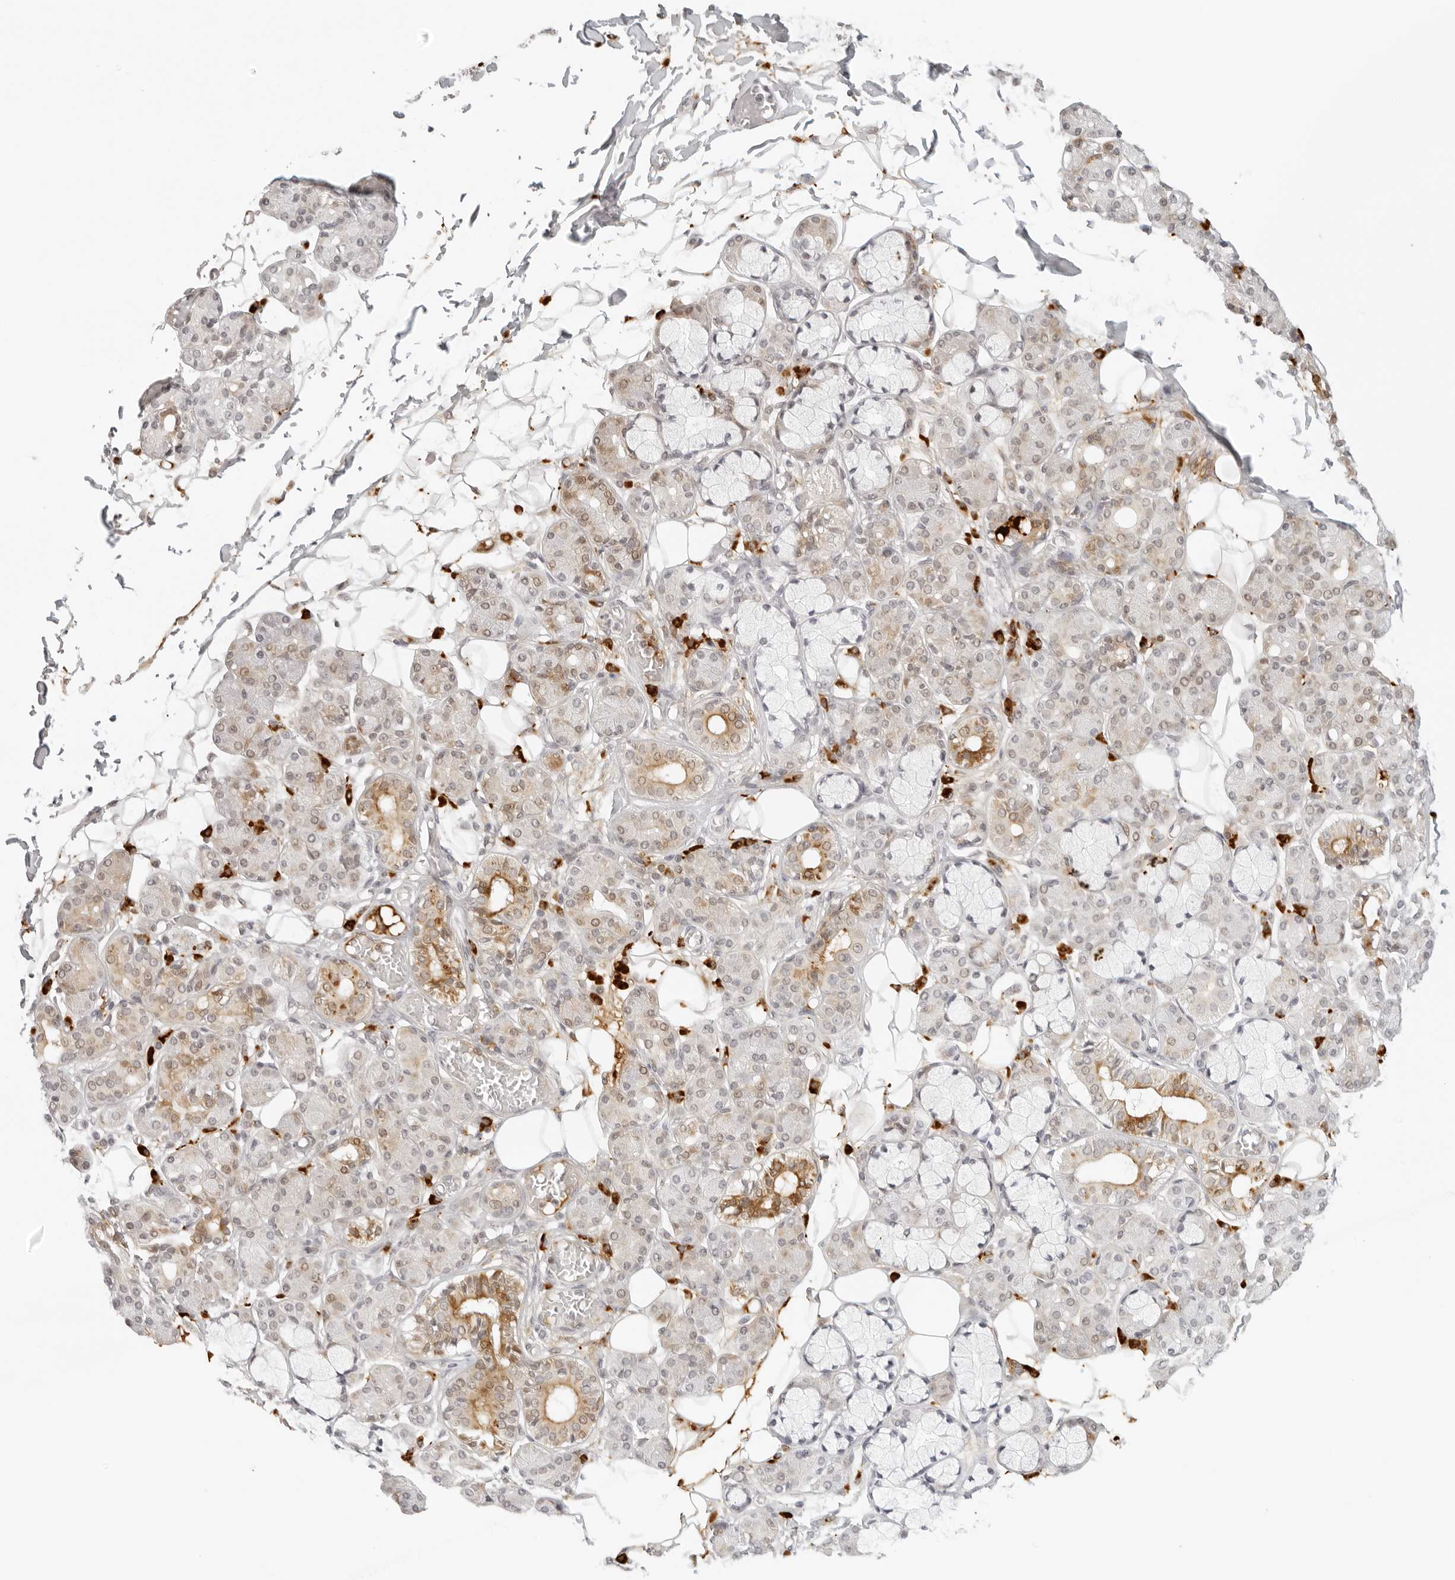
{"staining": {"intensity": "moderate", "quantity": "<25%", "location": "cytoplasmic/membranous"}, "tissue": "salivary gland", "cell_type": "Glandular cells", "image_type": "normal", "snomed": [{"axis": "morphology", "description": "Normal tissue, NOS"}, {"axis": "topography", "description": "Salivary gland"}], "caption": "Normal salivary gland reveals moderate cytoplasmic/membranous staining in approximately <25% of glandular cells.", "gene": "ZNF678", "patient": {"sex": "male", "age": 63}}